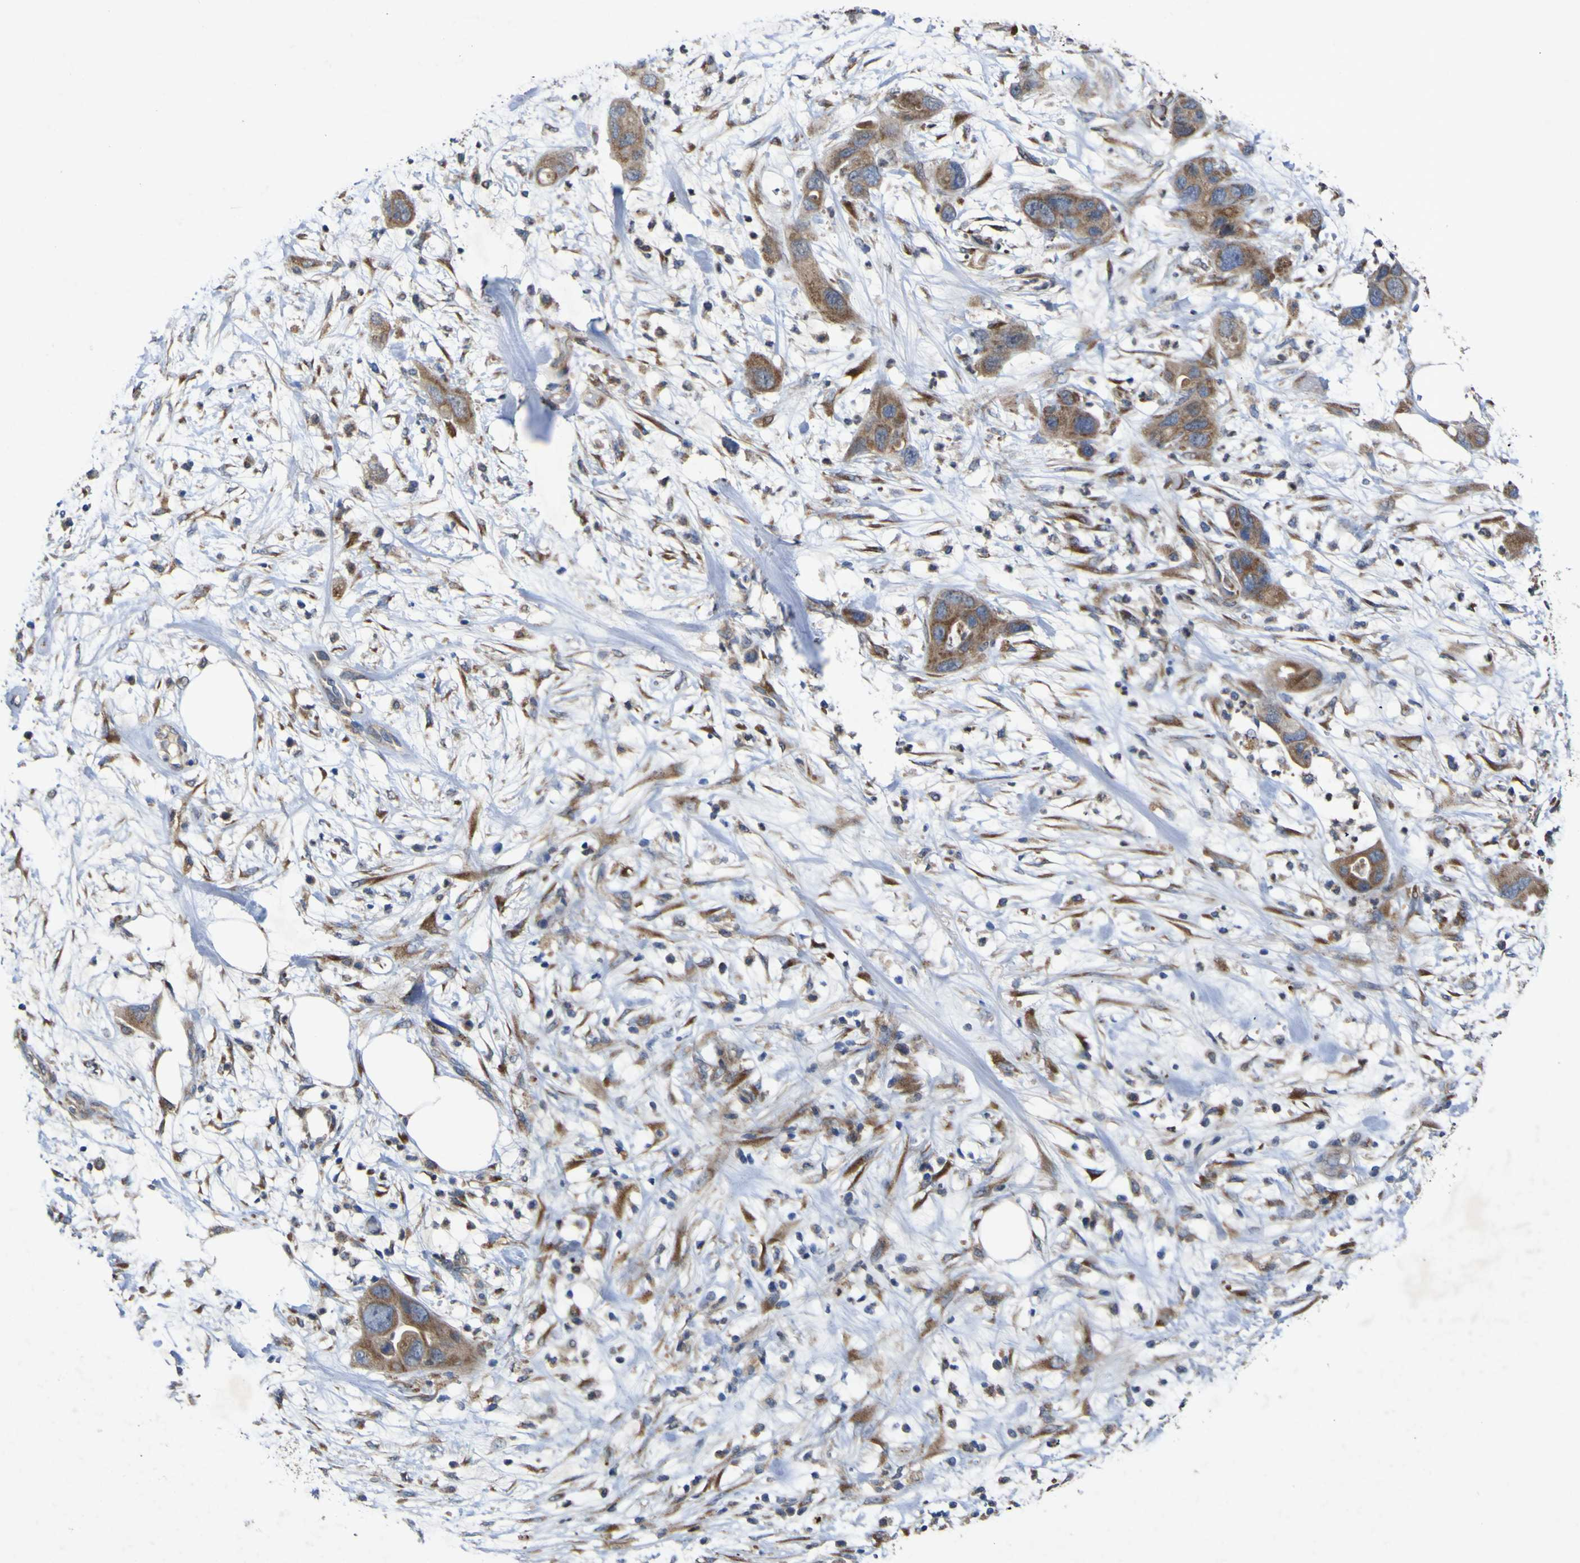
{"staining": {"intensity": "moderate", "quantity": ">75%", "location": "cytoplasmic/membranous"}, "tissue": "pancreatic cancer", "cell_type": "Tumor cells", "image_type": "cancer", "snomed": [{"axis": "morphology", "description": "Adenocarcinoma, NOS"}, {"axis": "topography", "description": "Pancreas"}], "caption": "Brown immunohistochemical staining in human pancreatic cancer reveals moderate cytoplasmic/membranous staining in approximately >75% of tumor cells.", "gene": "IRAK2", "patient": {"sex": "female", "age": 71}}